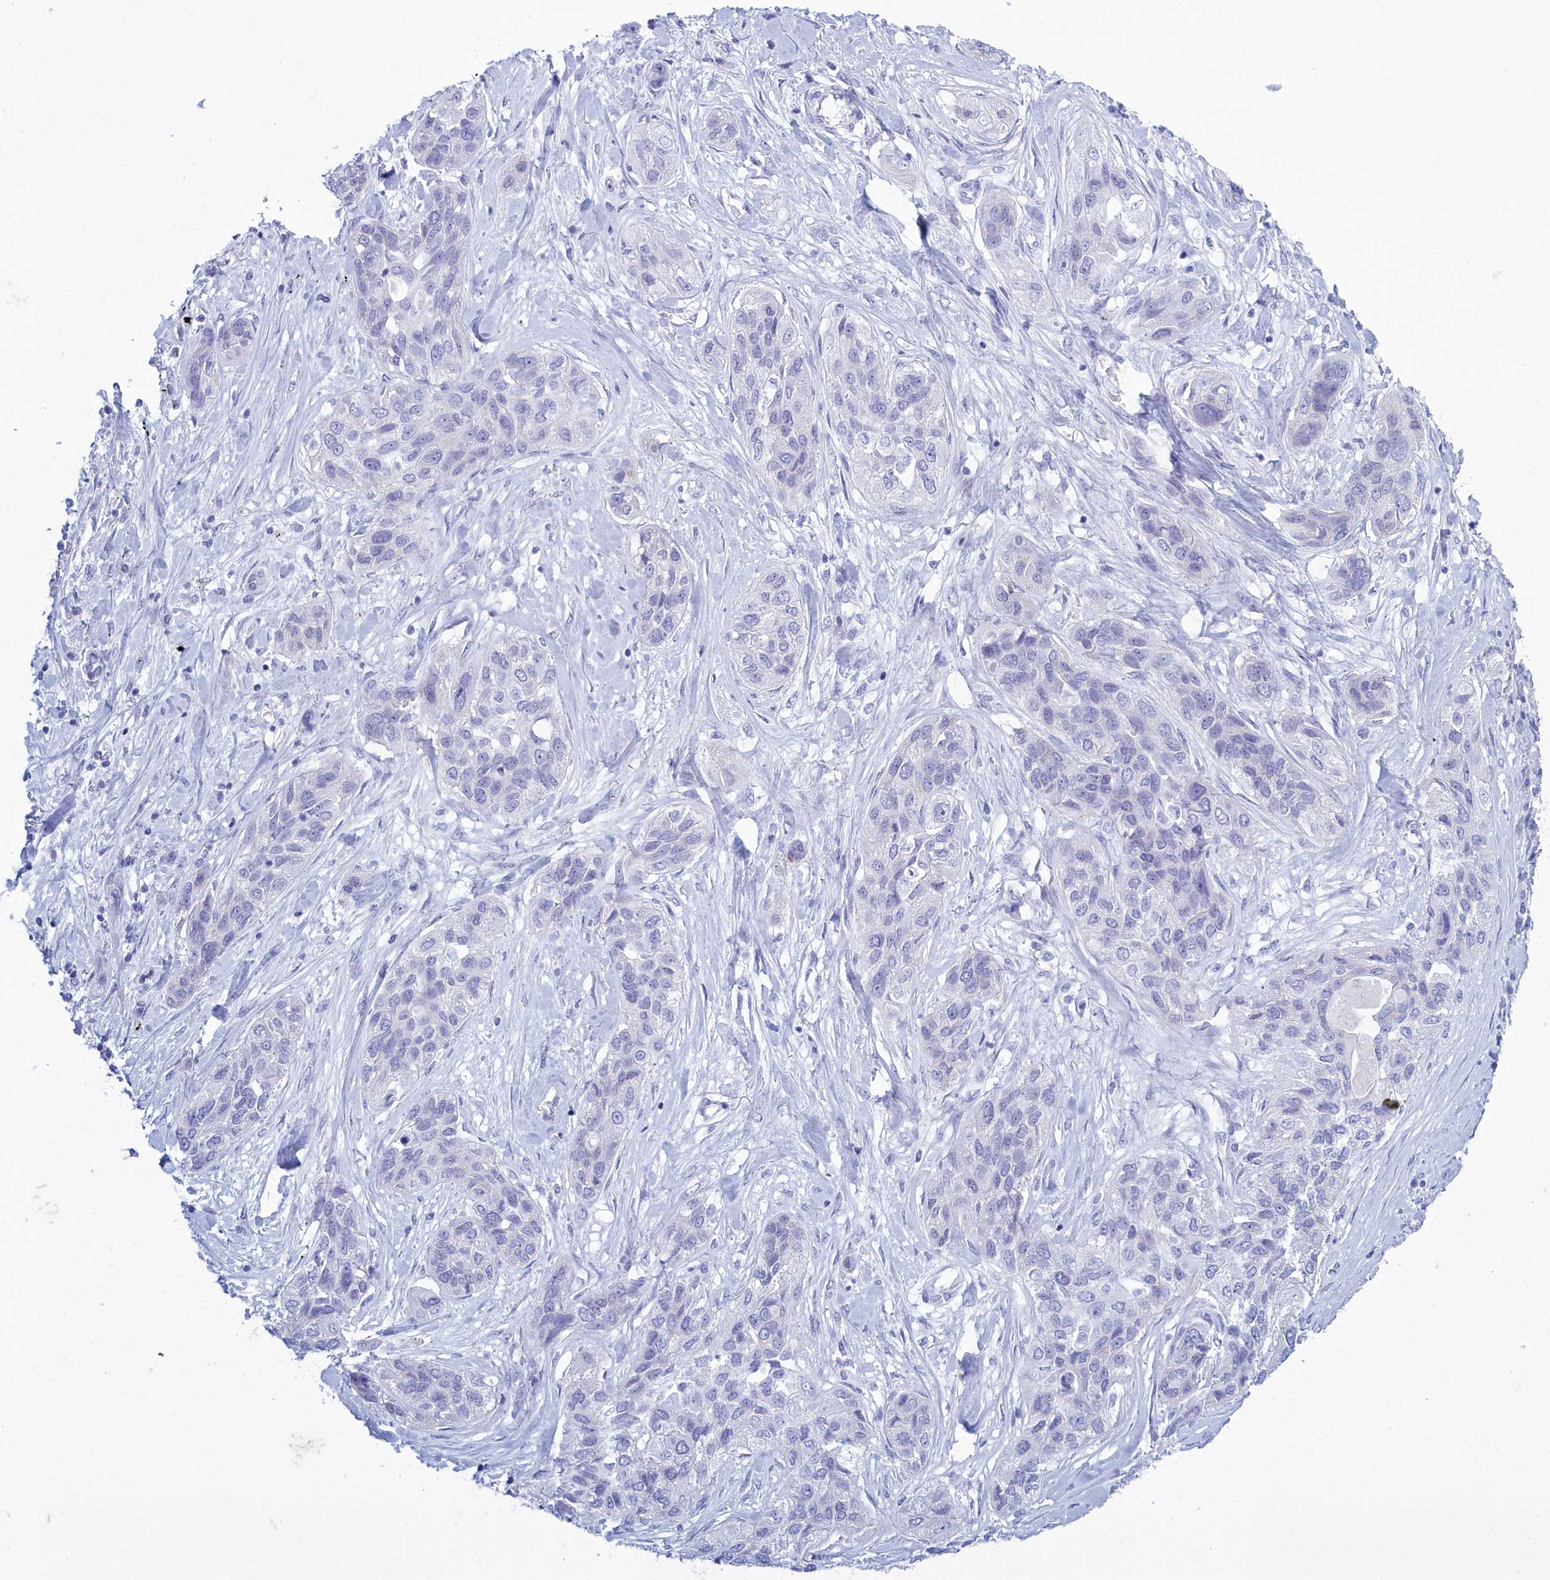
{"staining": {"intensity": "negative", "quantity": "none", "location": "none"}, "tissue": "lung cancer", "cell_type": "Tumor cells", "image_type": "cancer", "snomed": [{"axis": "morphology", "description": "Squamous cell carcinoma, NOS"}, {"axis": "topography", "description": "Lung"}], "caption": "Tumor cells are negative for protein expression in human squamous cell carcinoma (lung). Nuclei are stained in blue.", "gene": "TMEM97", "patient": {"sex": "female", "age": 70}}